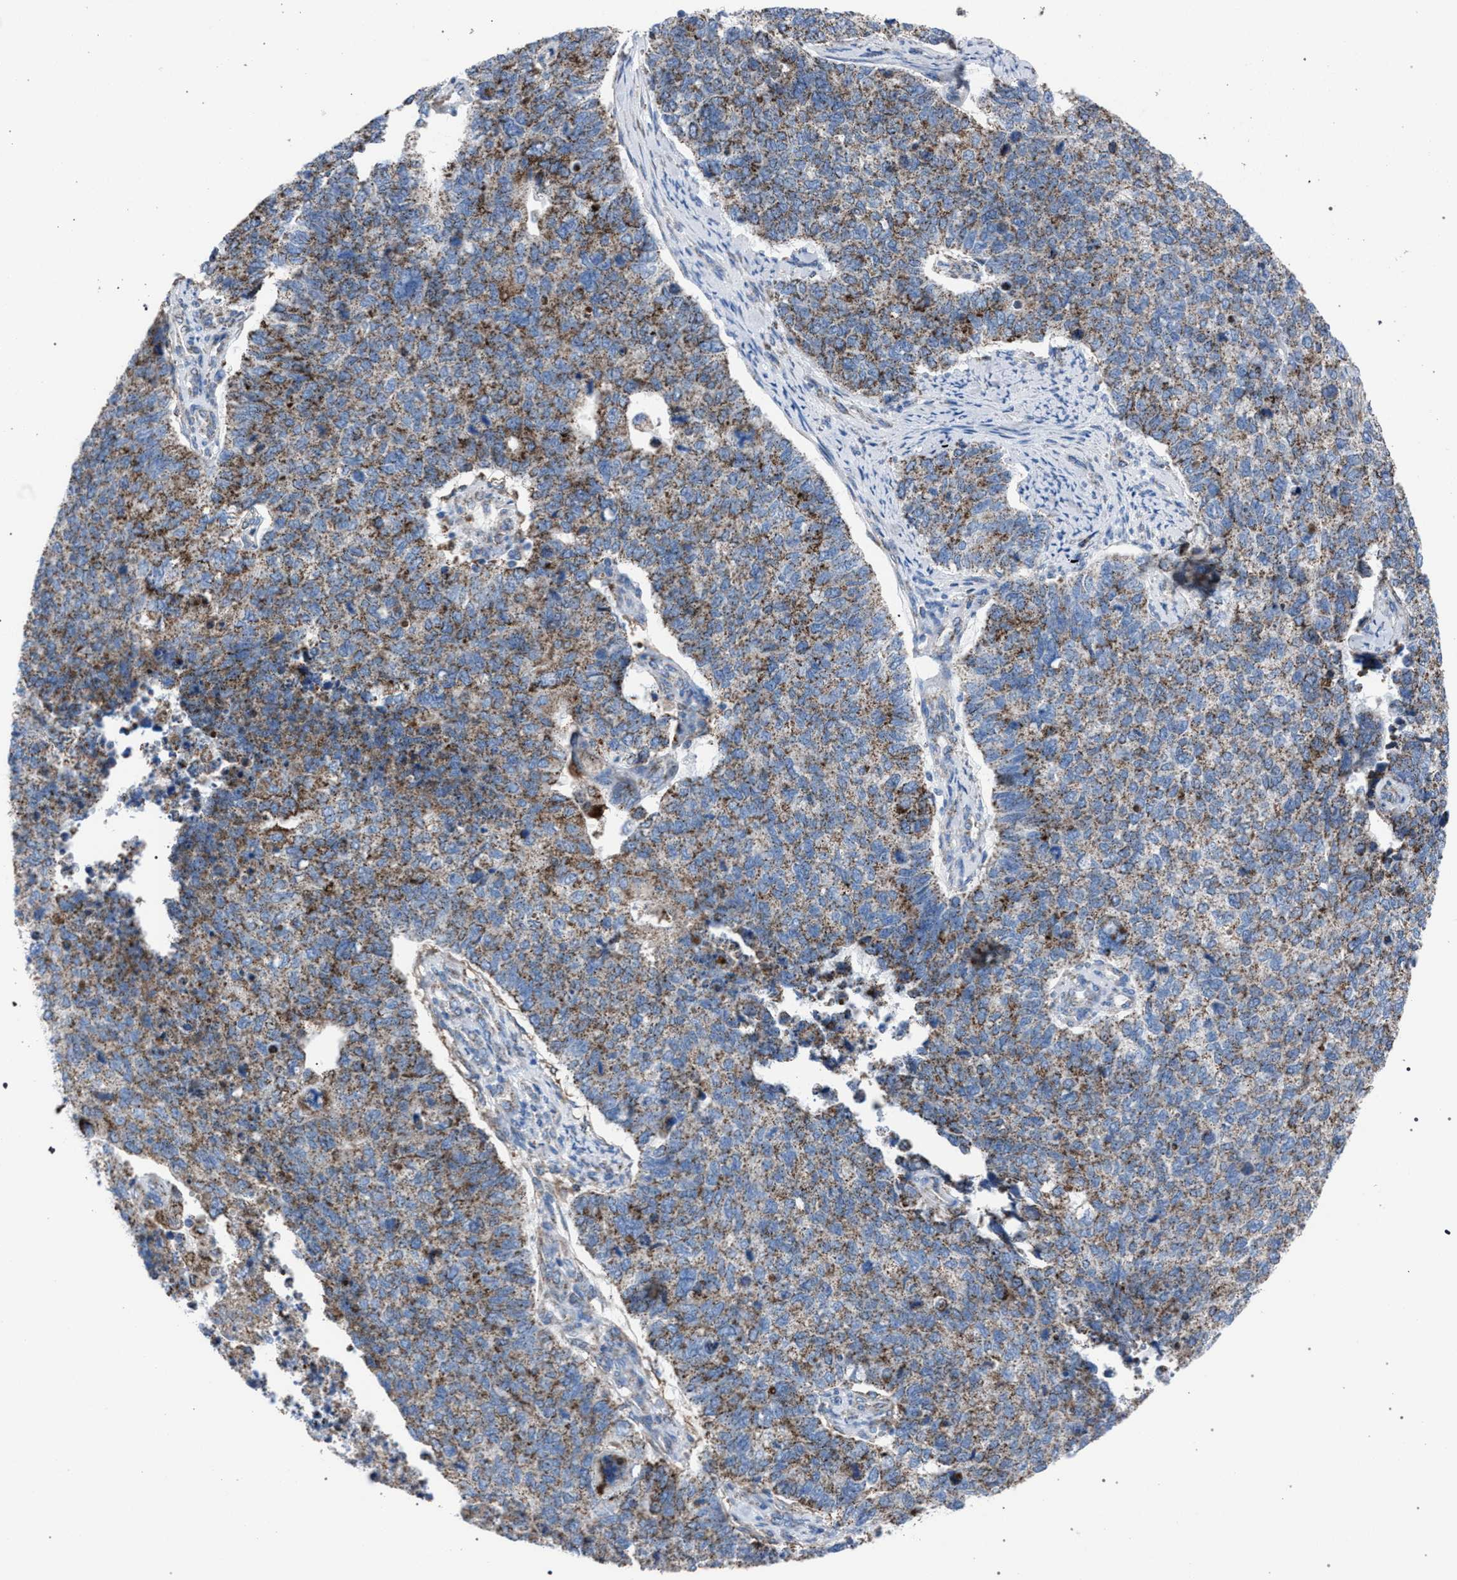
{"staining": {"intensity": "moderate", "quantity": ">75%", "location": "cytoplasmic/membranous"}, "tissue": "cervical cancer", "cell_type": "Tumor cells", "image_type": "cancer", "snomed": [{"axis": "morphology", "description": "Squamous cell carcinoma, NOS"}, {"axis": "topography", "description": "Cervix"}], "caption": "High-magnification brightfield microscopy of squamous cell carcinoma (cervical) stained with DAB (brown) and counterstained with hematoxylin (blue). tumor cells exhibit moderate cytoplasmic/membranous staining is present in approximately>75% of cells.", "gene": "HSD17B4", "patient": {"sex": "female", "age": 63}}